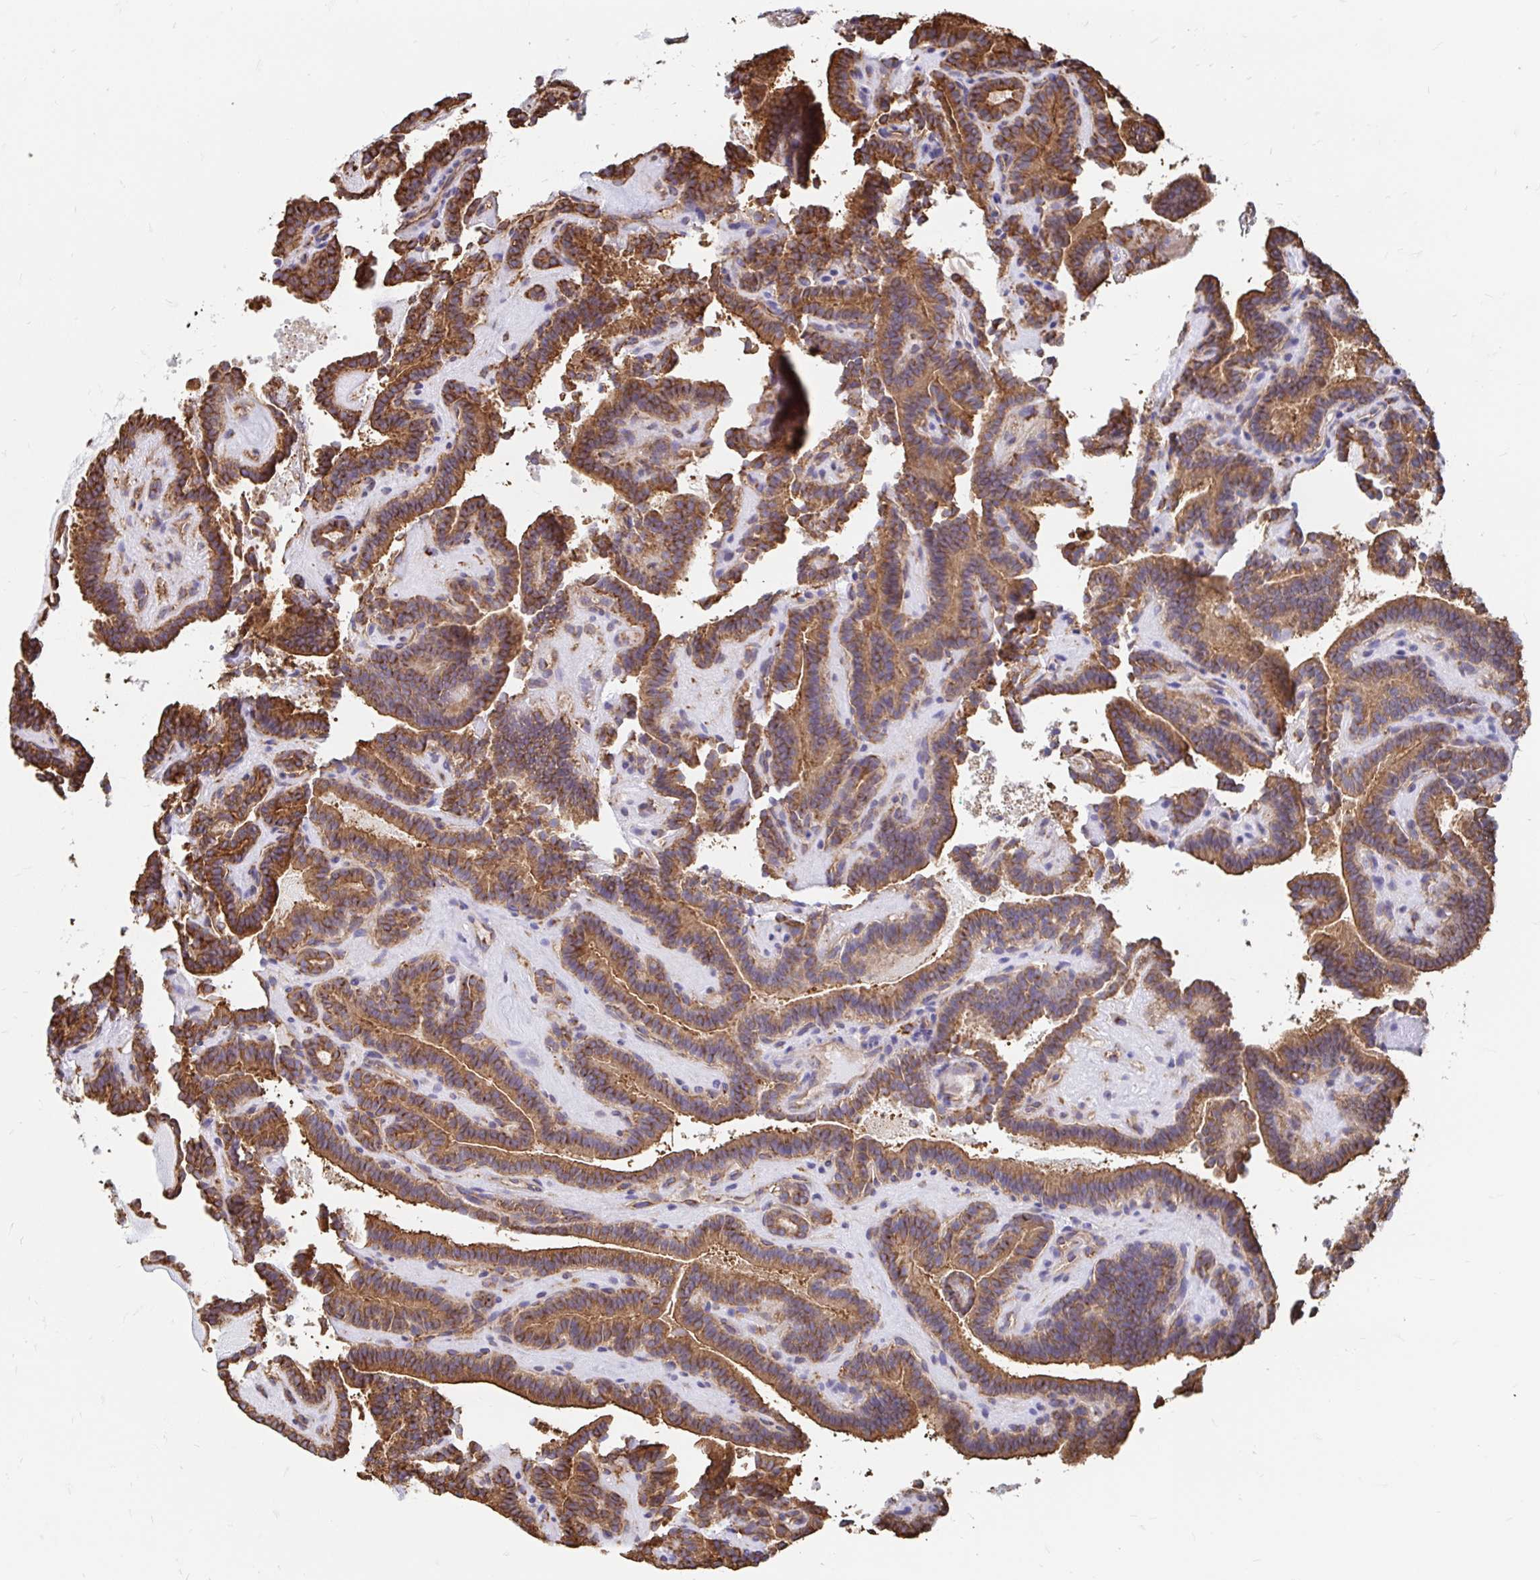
{"staining": {"intensity": "strong", "quantity": ">75%", "location": "cytoplasmic/membranous"}, "tissue": "thyroid cancer", "cell_type": "Tumor cells", "image_type": "cancer", "snomed": [{"axis": "morphology", "description": "Papillary adenocarcinoma, NOS"}, {"axis": "topography", "description": "Thyroid gland"}], "caption": "Immunohistochemistry photomicrograph of neoplastic tissue: thyroid cancer (papillary adenocarcinoma) stained using immunohistochemistry (IHC) demonstrates high levels of strong protein expression localized specifically in the cytoplasmic/membranous of tumor cells, appearing as a cytoplasmic/membranous brown color.", "gene": "CLTC", "patient": {"sex": "female", "age": 21}}